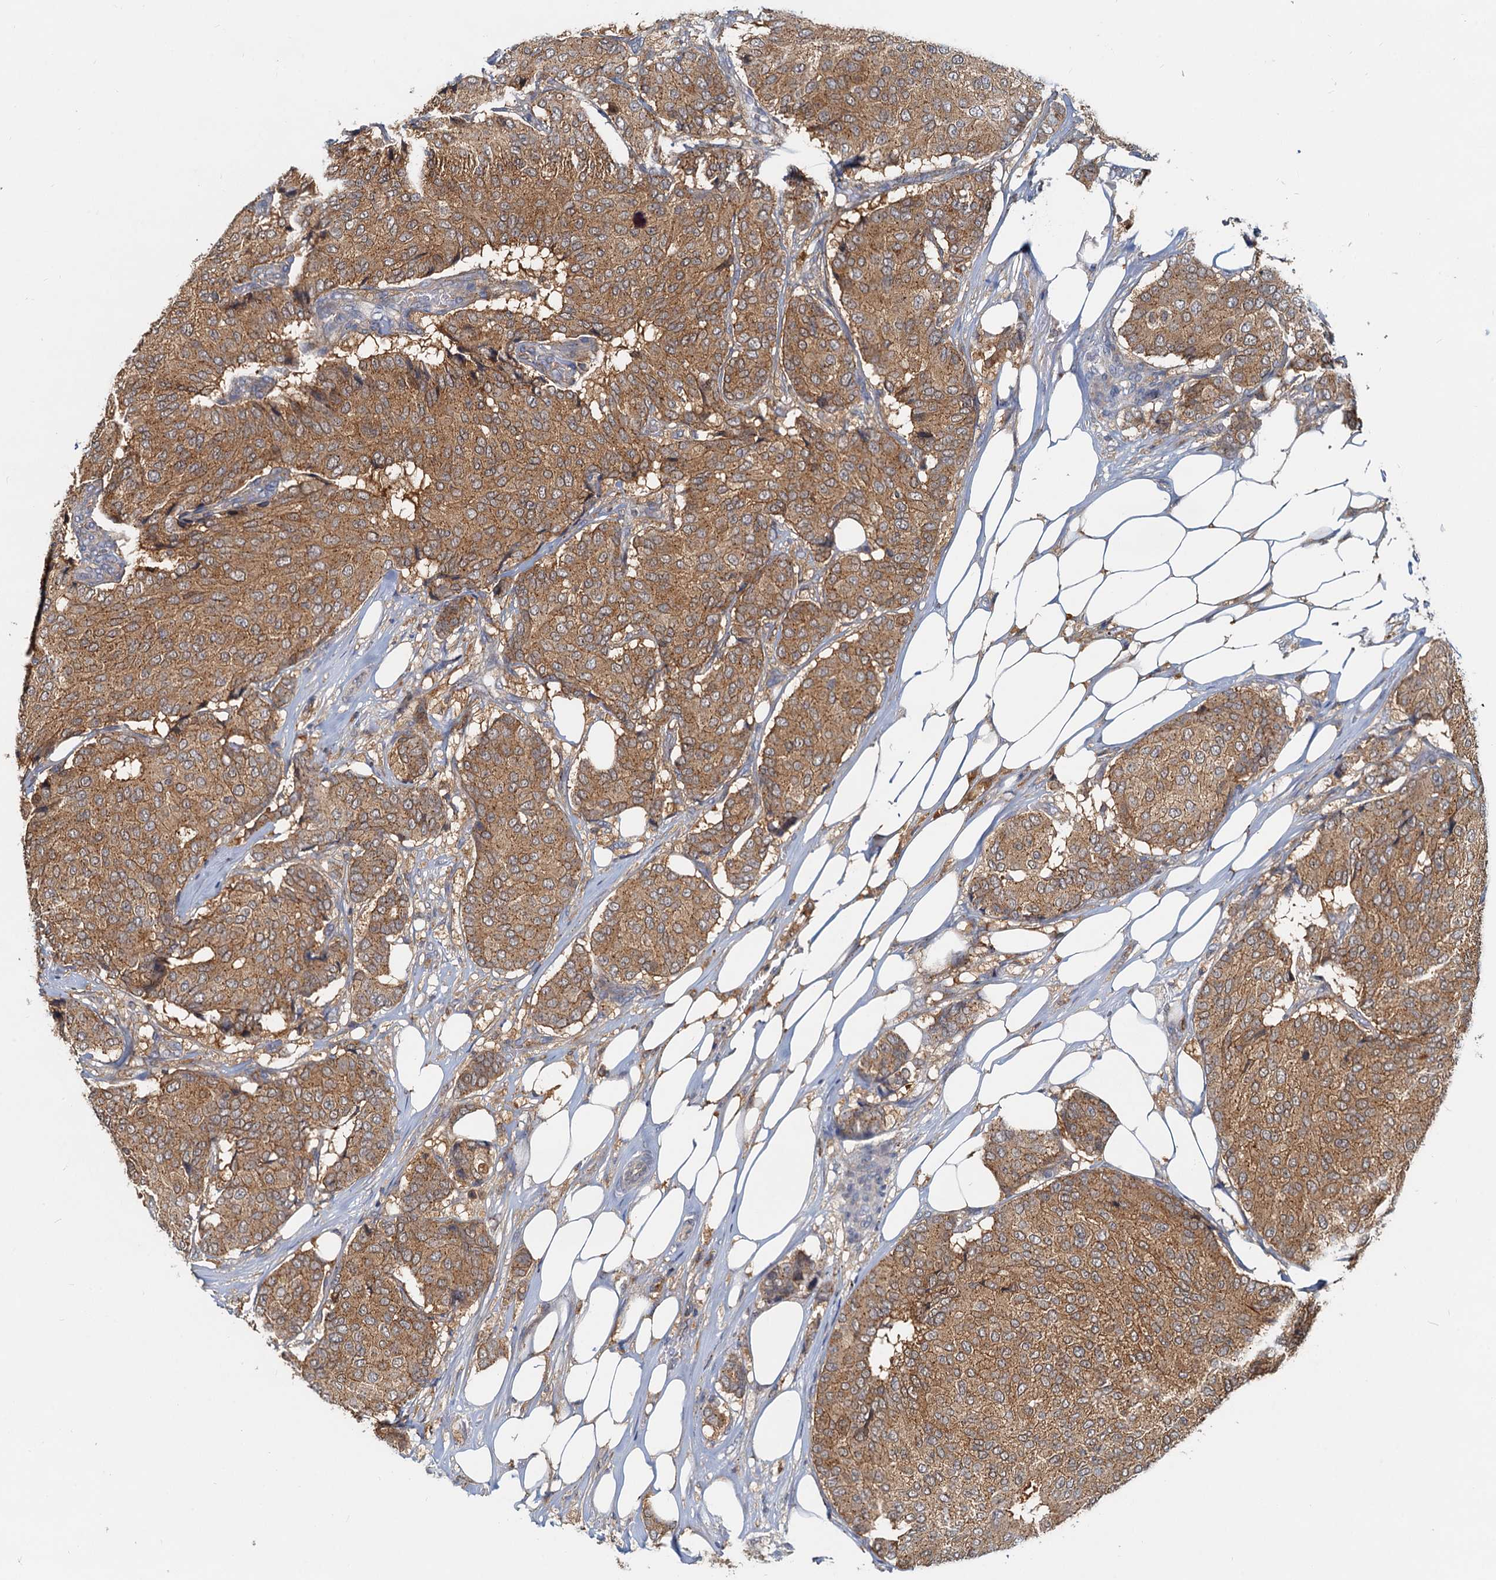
{"staining": {"intensity": "moderate", "quantity": ">75%", "location": "cytoplasmic/membranous"}, "tissue": "breast cancer", "cell_type": "Tumor cells", "image_type": "cancer", "snomed": [{"axis": "morphology", "description": "Duct carcinoma"}, {"axis": "topography", "description": "Breast"}], "caption": "Brown immunohistochemical staining in human breast intraductal carcinoma reveals moderate cytoplasmic/membranous expression in approximately >75% of tumor cells. (DAB = brown stain, brightfield microscopy at high magnification).", "gene": "TOLLIP", "patient": {"sex": "female", "age": 75}}